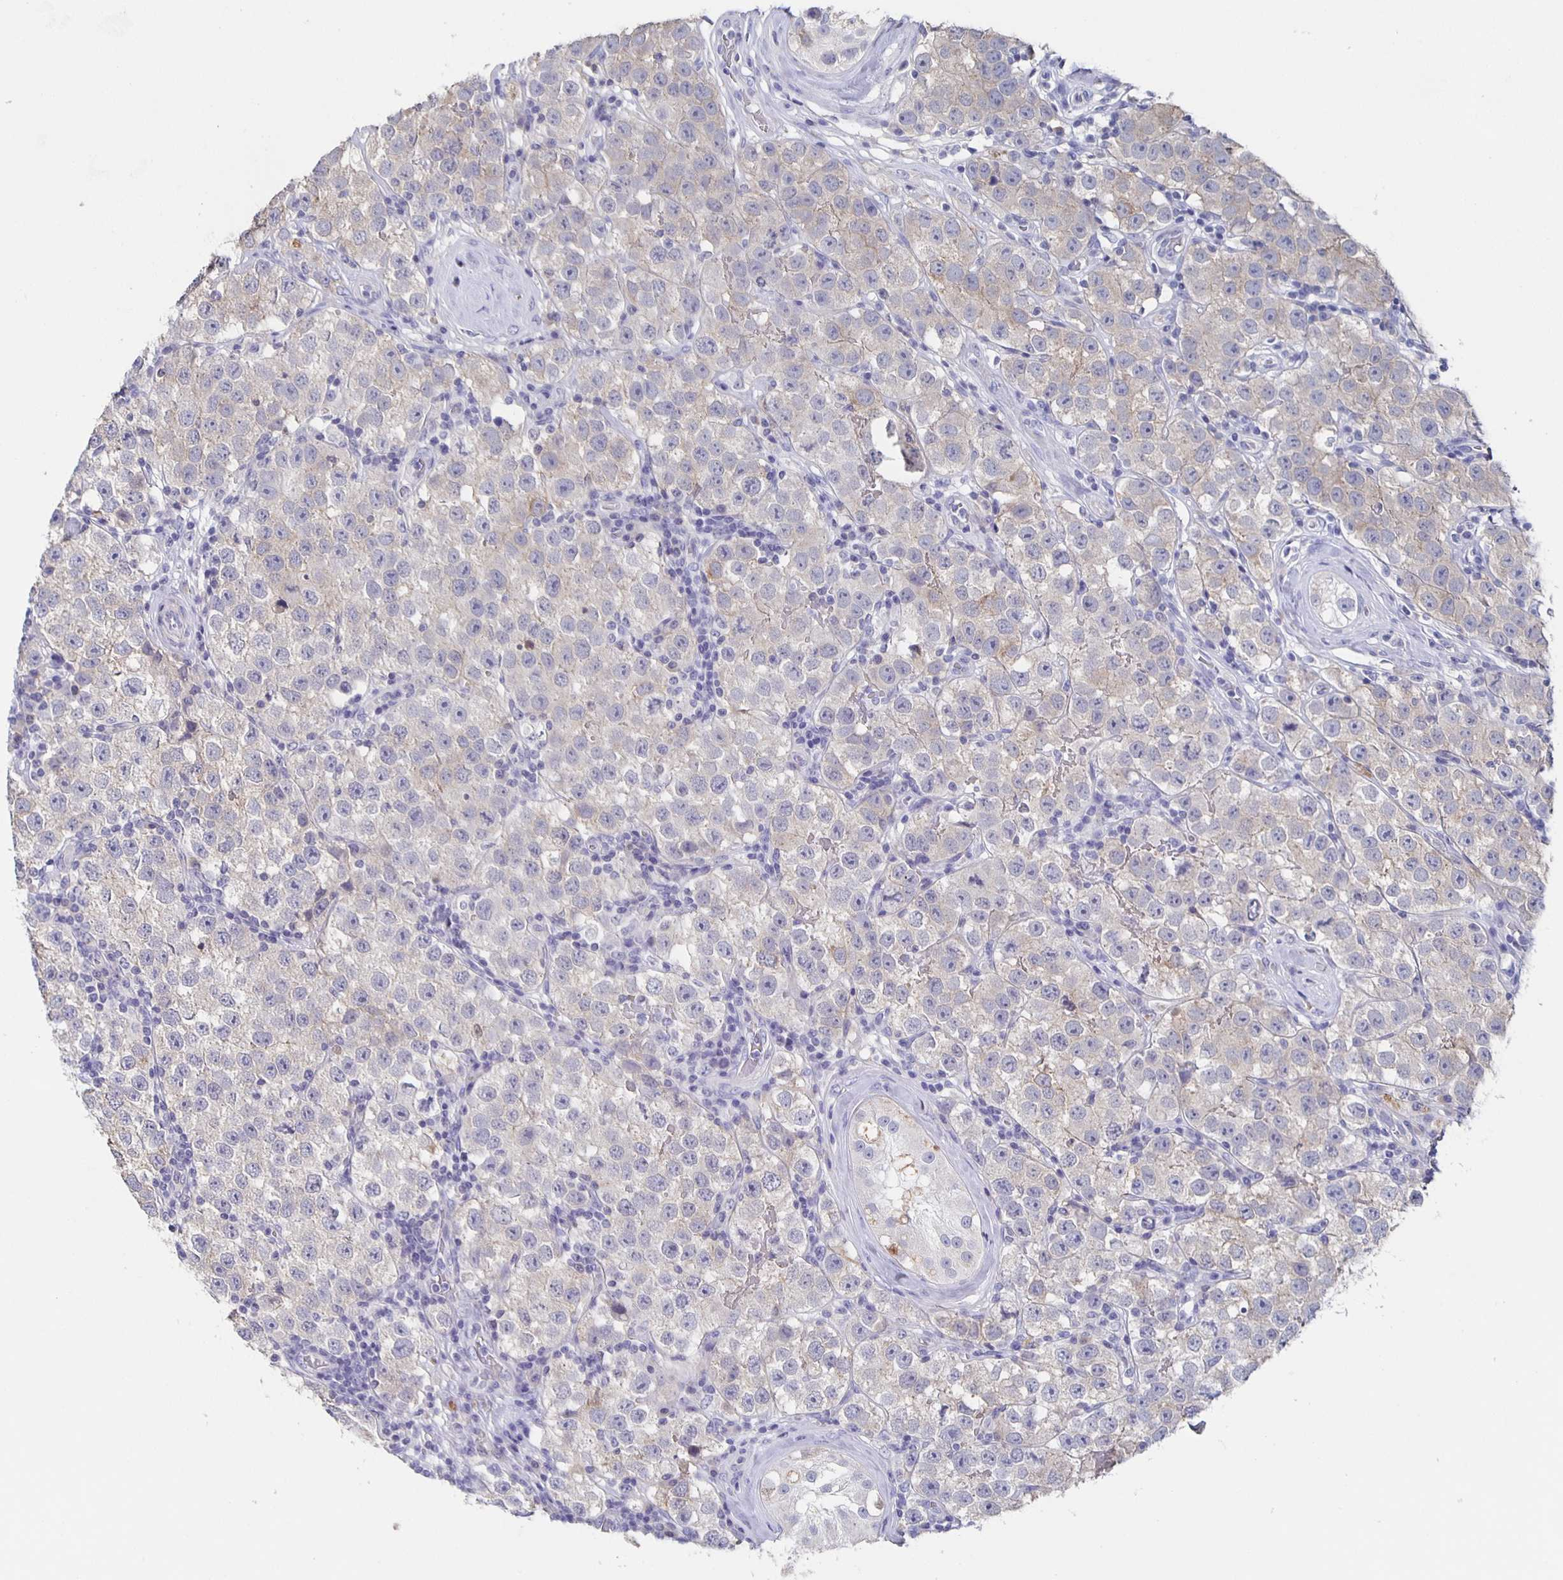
{"staining": {"intensity": "weak", "quantity": "<25%", "location": "cytoplasmic/membranous"}, "tissue": "testis cancer", "cell_type": "Tumor cells", "image_type": "cancer", "snomed": [{"axis": "morphology", "description": "Seminoma, NOS"}, {"axis": "topography", "description": "Testis"}], "caption": "DAB immunohistochemical staining of human testis seminoma shows no significant expression in tumor cells.", "gene": "CACNA2D2", "patient": {"sex": "male", "age": 34}}